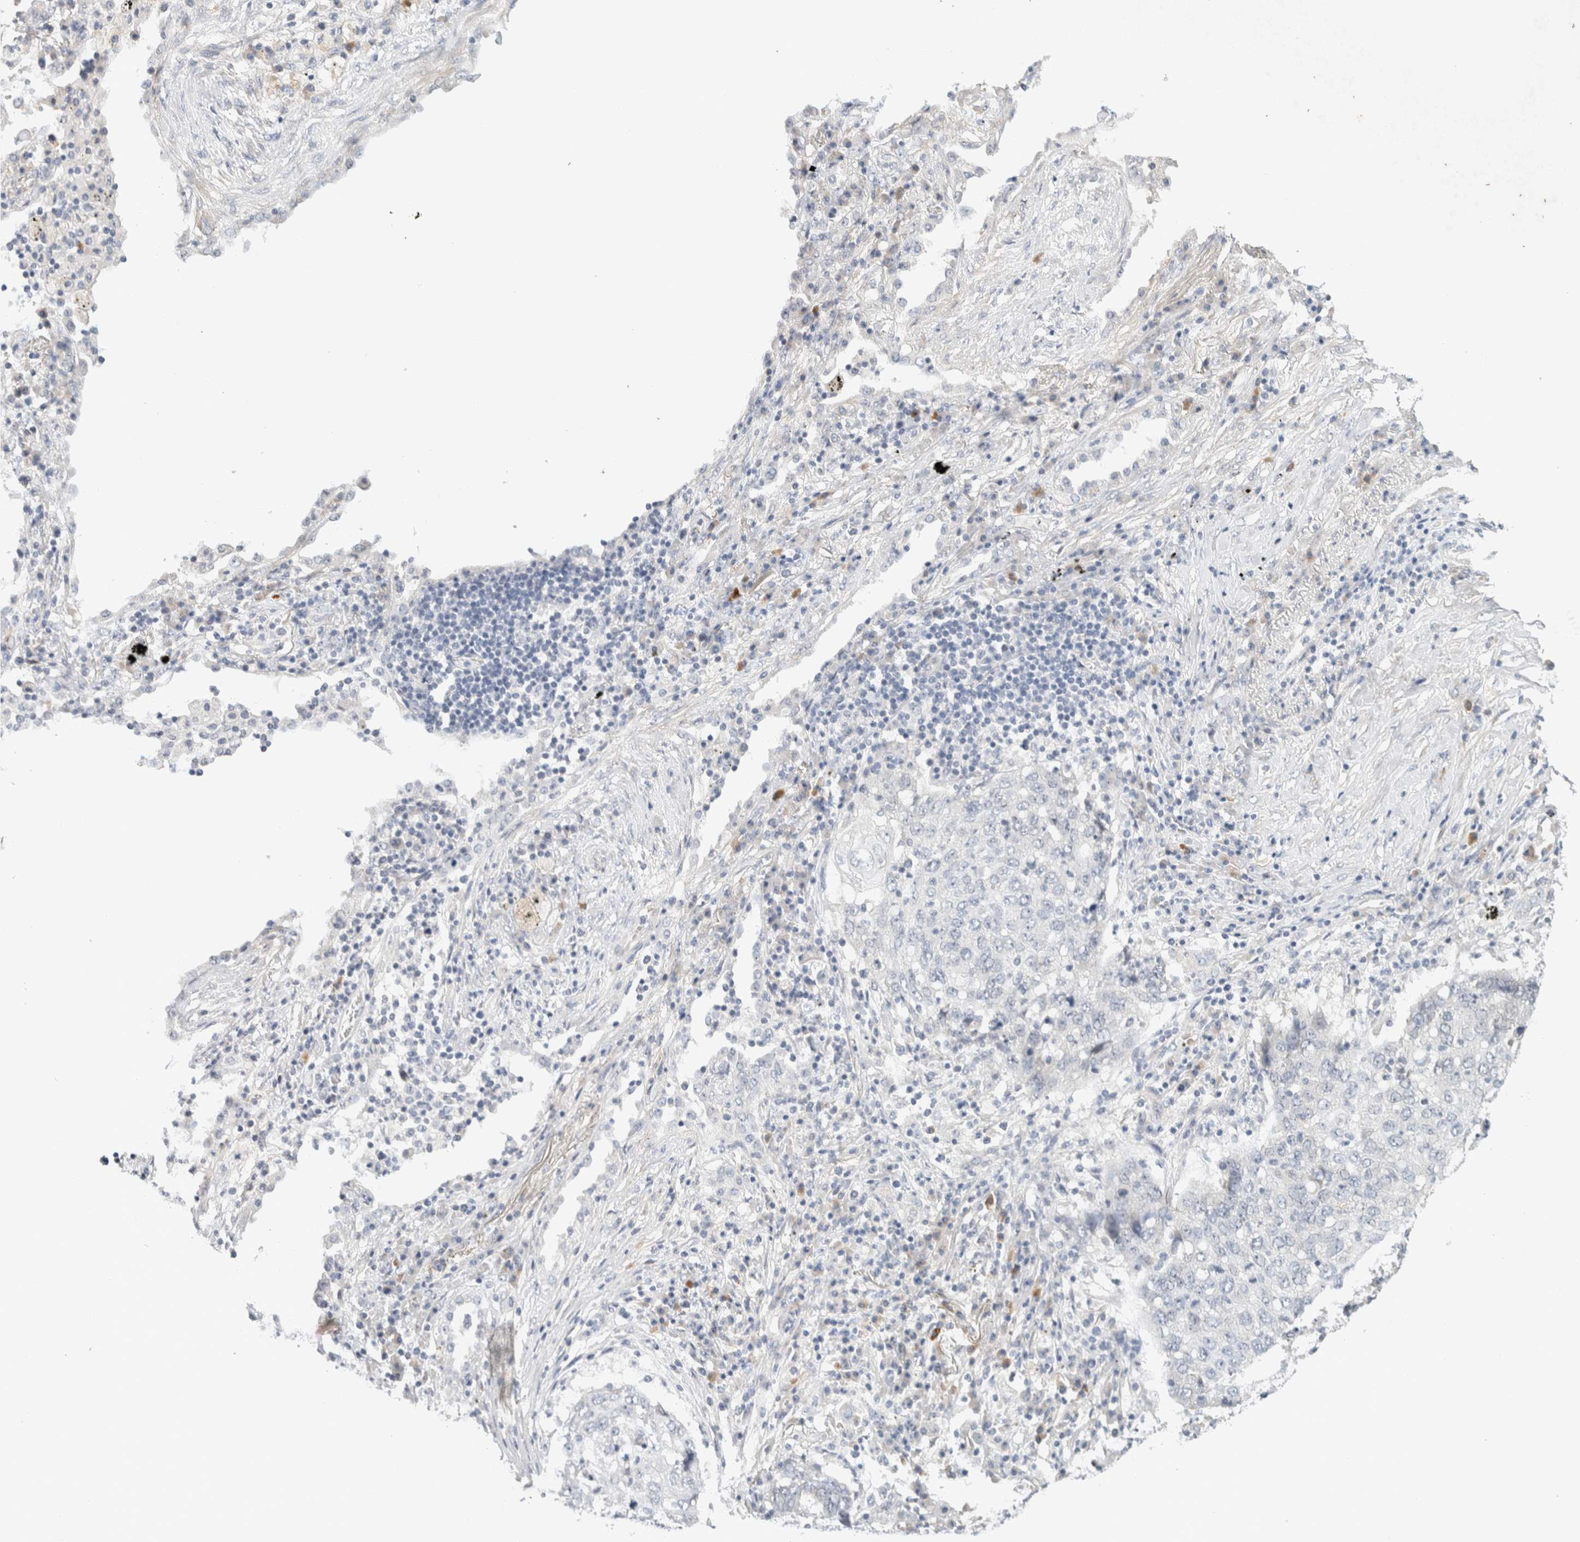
{"staining": {"intensity": "negative", "quantity": "none", "location": "none"}, "tissue": "lung cancer", "cell_type": "Tumor cells", "image_type": "cancer", "snomed": [{"axis": "morphology", "description": "Squamous cell carcinoma, NOS"}, {"axis": "topography", "description": "Lung"}], "caption": "An image of human lung squamous cell carcinoma is negative for staining in tumor cells. (Brightfield microscopy of DAB IHC at high magnification).", "gene": "SPRTN", "patient": {"sex": "female", "age": 63}}